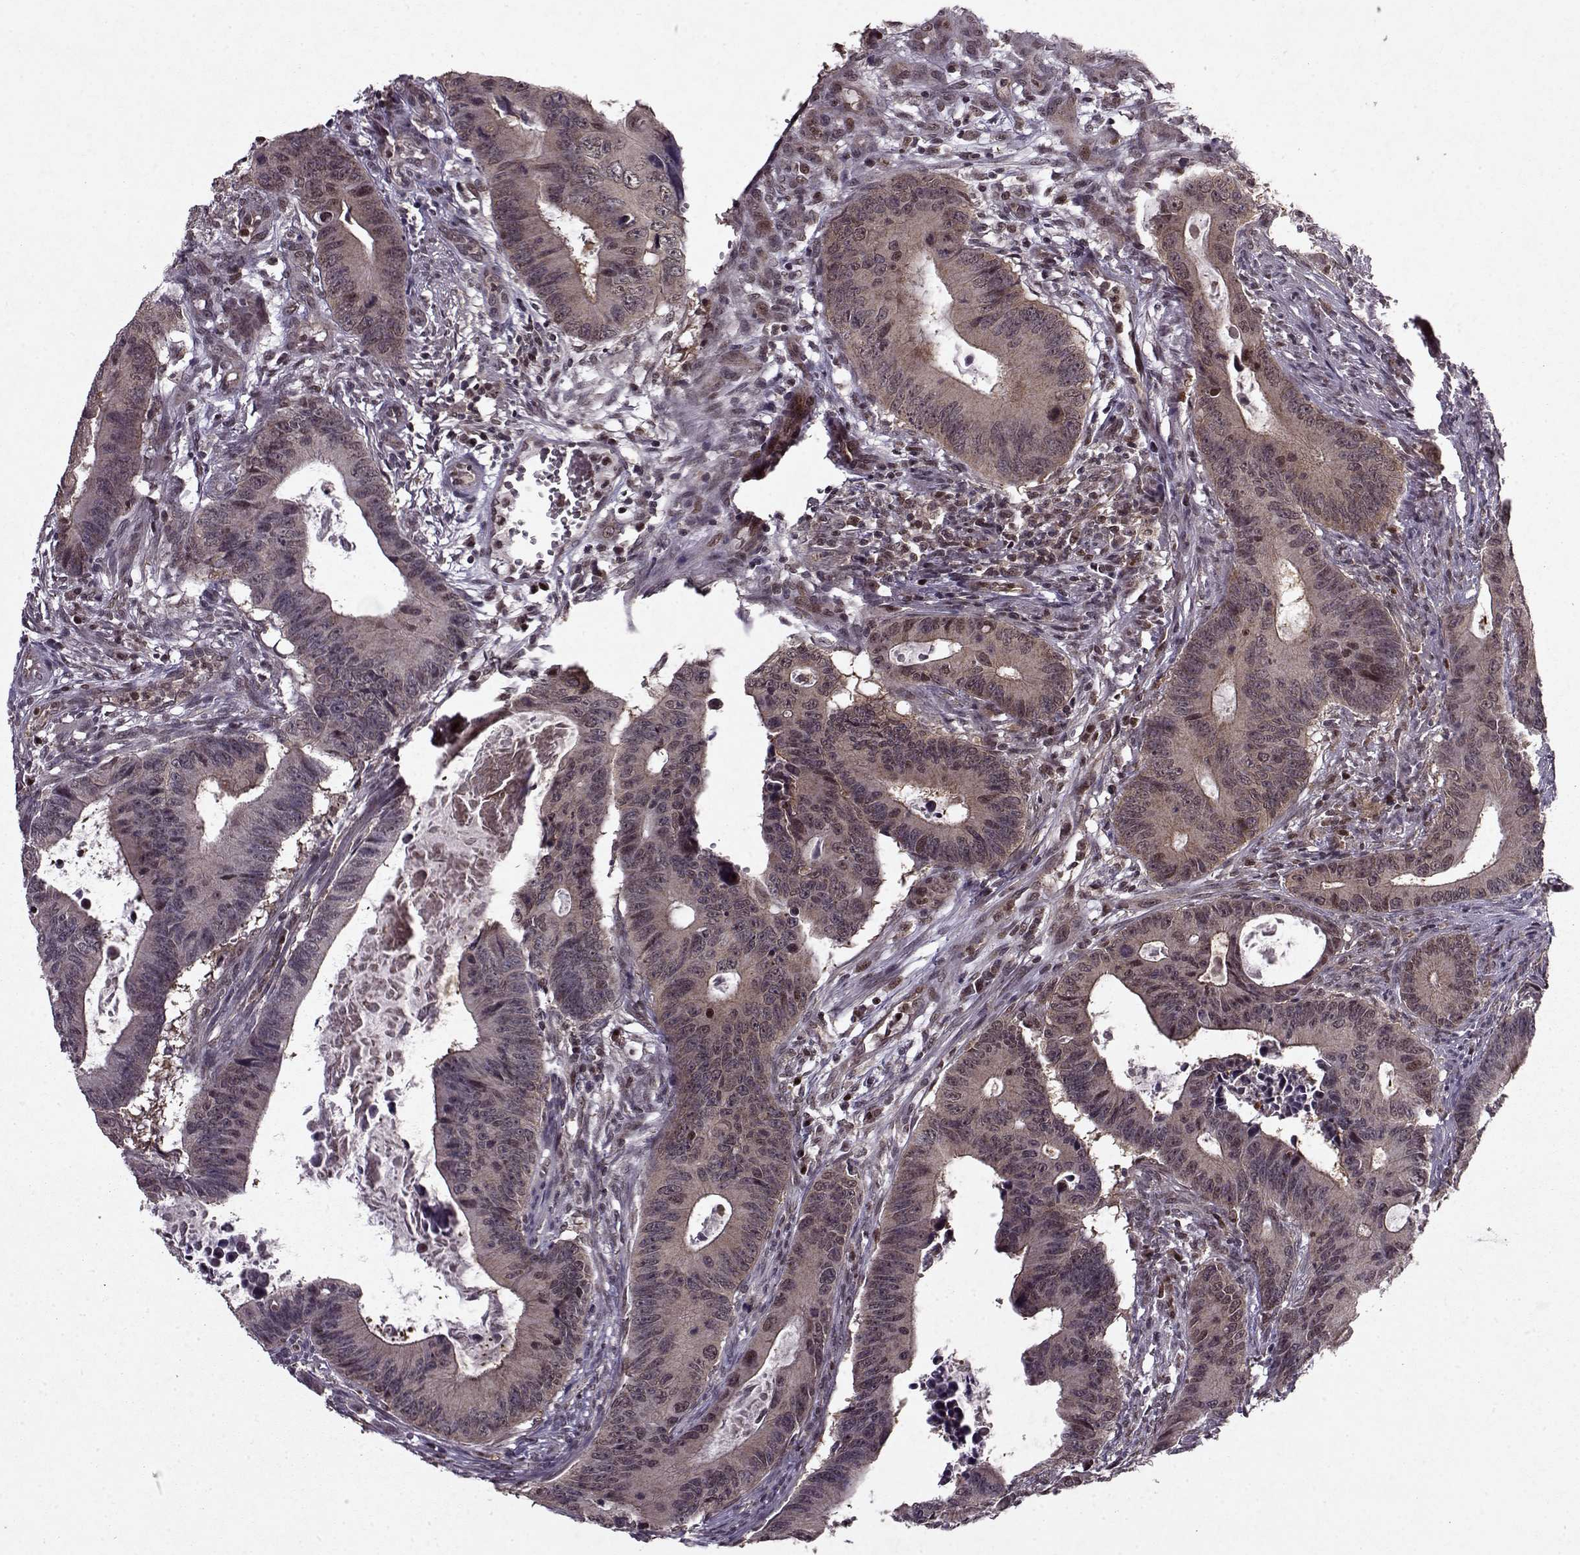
{"staining": {"intensity": "weak", "quantity": "<25%", "location": "cytoplasmic/membranous"}, "tissue": "colorectal cancer", "cell_type": "Tumor cells", "image_type": "cancer", "snomed": [{"axis": "morphology", "description": "Adenocarcinoma, NOS"}, {"axis": "topography", "description": "Colon"}], "caption": "An IHC histopathology image of colorectal cancer (adenocarcinoma) is shown. There is no staining in tumor cells of colorectal cancer (adenocarcinoma). (Stains: DAB (3,3'-diaminobenzidine) immunohistochemistry with hematoxylin counter stain, Microscopy: brightfield microscopy at high magnification).", "gene": "PSMA7", "patient": {"sex": "female", "age": 87}}